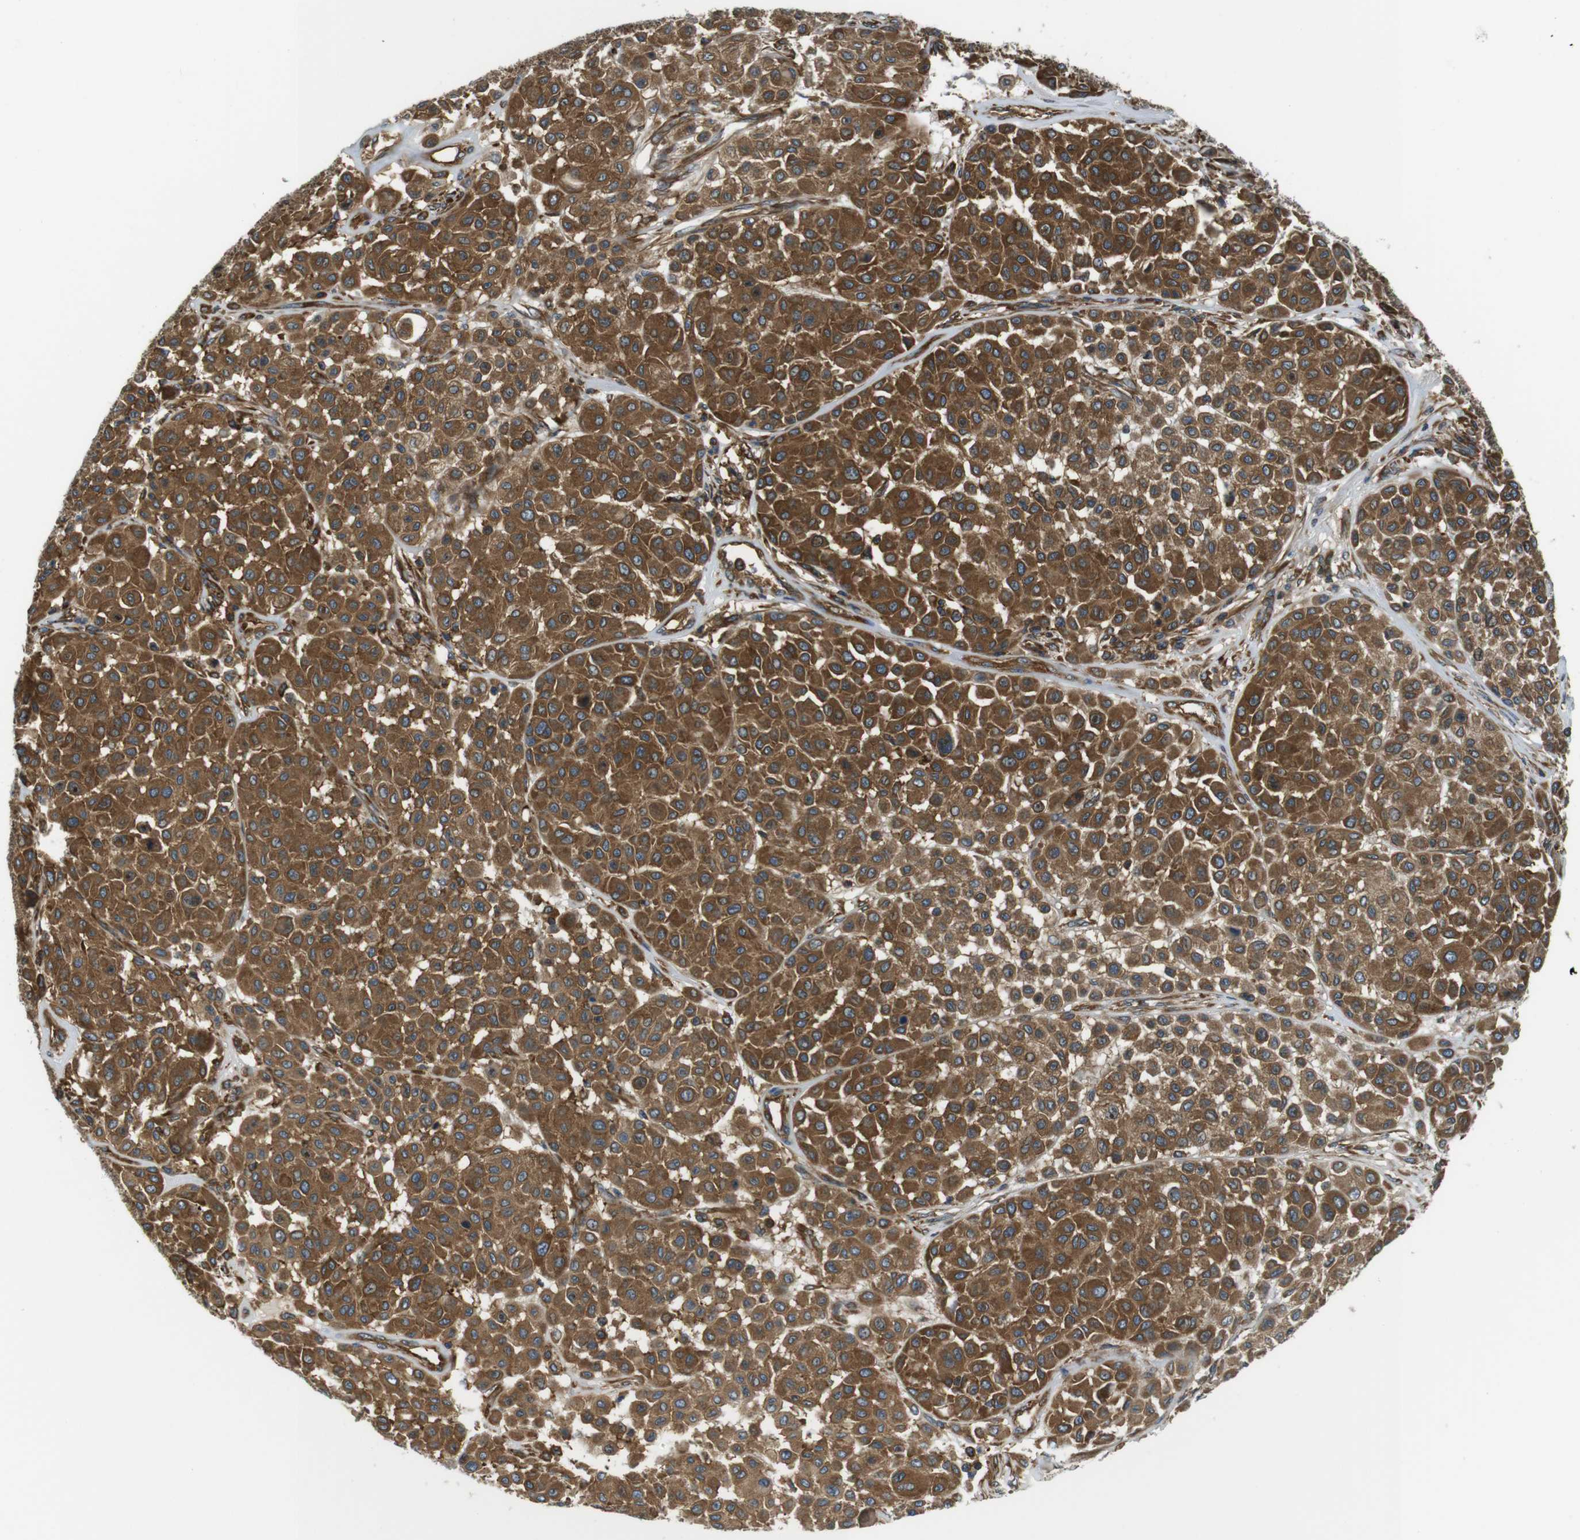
{"staining": {"intensity": "moderate", "quantity": ">75%", "location": "cytoplasmic/membranous"}, "tissue": "melanoma", "cell_type": "Tumor cells", "image_type": "cancer", "snomed": [{"axis": "morphology", "description": "Malignant melanoma, Metastatic site"}, {"axis": "topography", "description": "Soft tissue"}], "caption": "IHC of human melanoma displays medium levels of moderate cytoplasmic/membranous staining in about >75% of tumor cells.", "gene": "TSC1", "patient": {"sex": "male", "age": 41}}